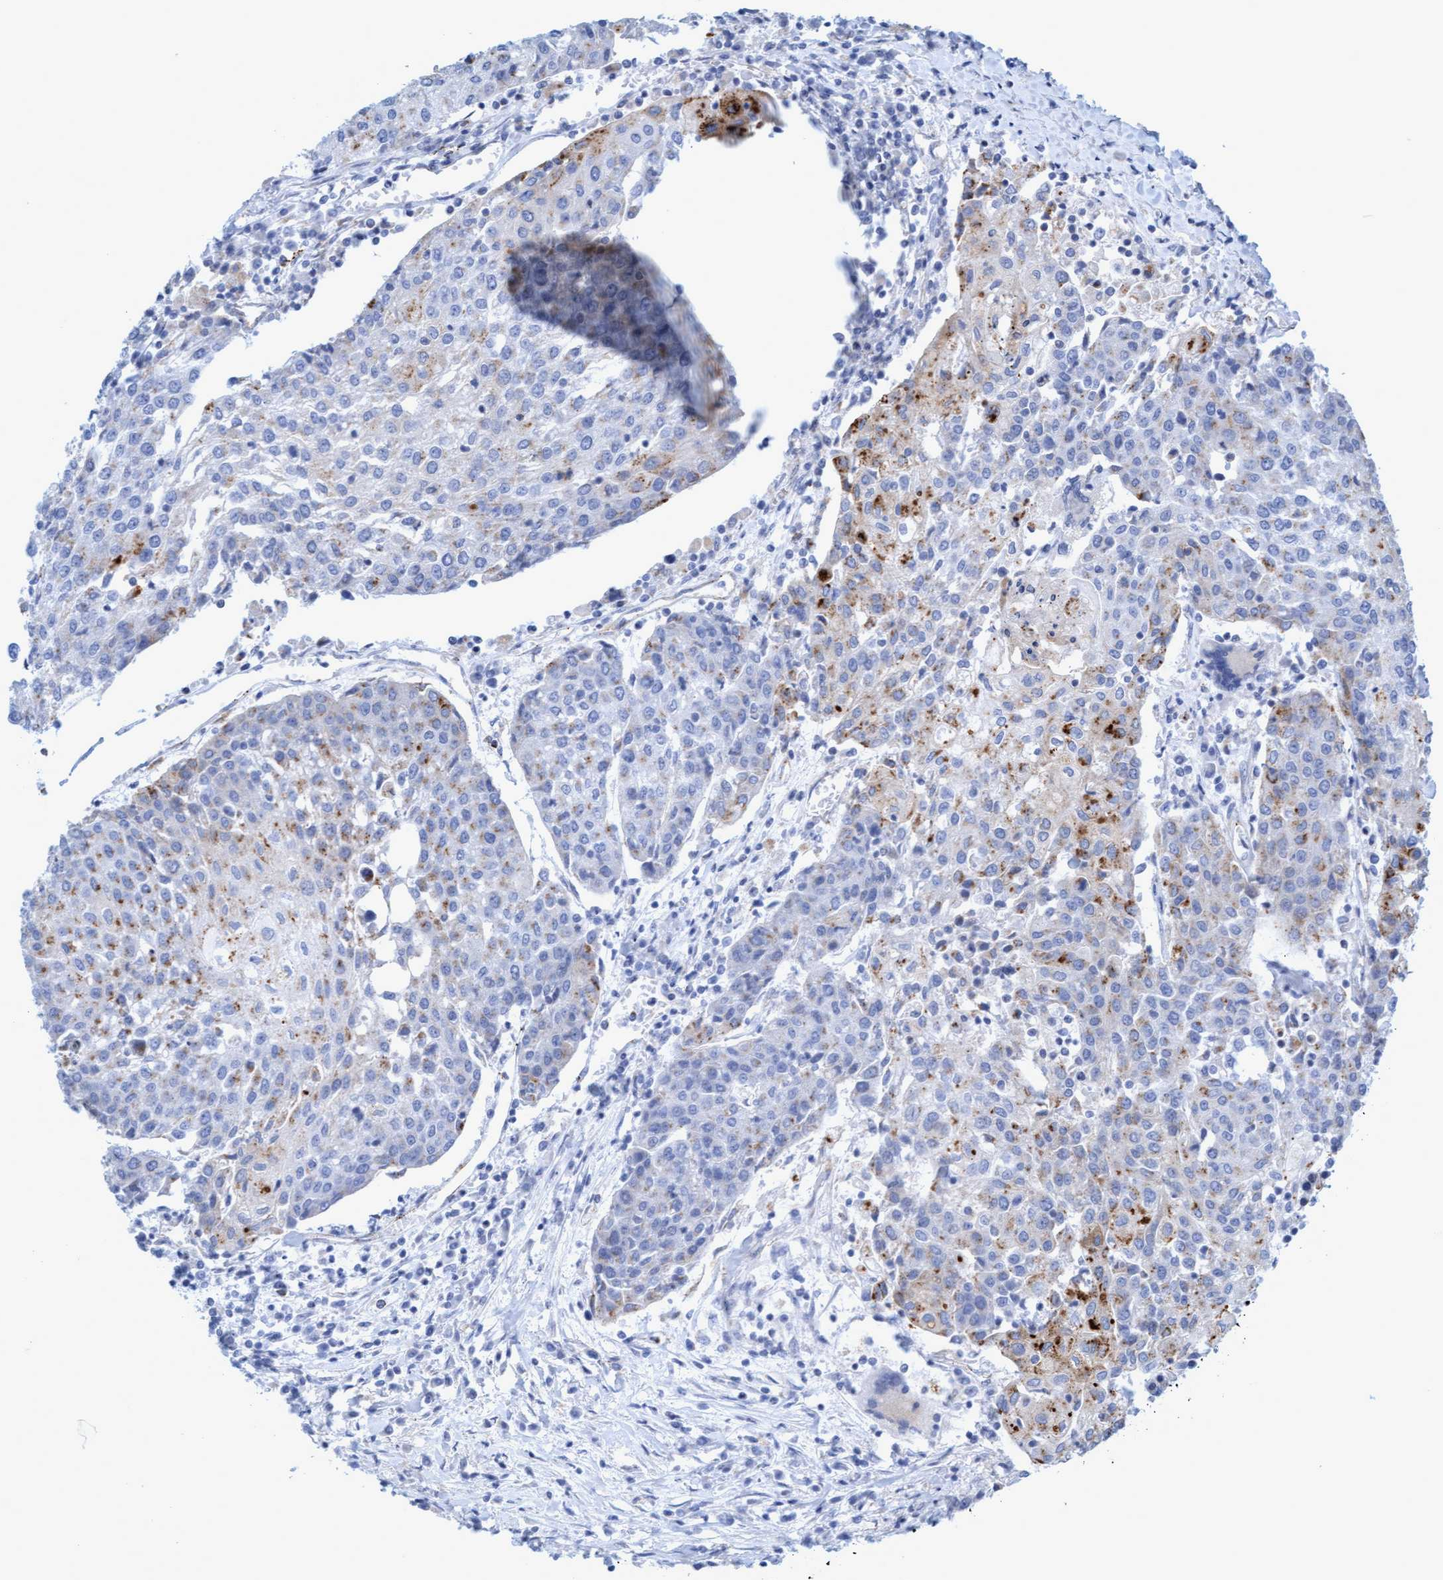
{"staining": {"intensity": "moderate", "quantity": "<25%", "location": "cytoplasmic/membranous"}, "tissue": "urothelial cancer", "cell_type": "Tumor cells", "image_type": "cancer", "snomed": [{"axis": "morphology", "description": "Urothelial carcinoma, High grade"}, {"axis": "topography", "description": "Urinary bladder"}], "caption": "Tumor cells reveal low levels of moderate cytoplasmic/membranous positivity in about <25% of cells in urothelial carcinoma (high-grade). Immunohistochemistry (ihc) stains the protein in brown and the nuclei are stained blue.", "gene": "SGSH", "patient": {"sex": "female", "age": 85}}